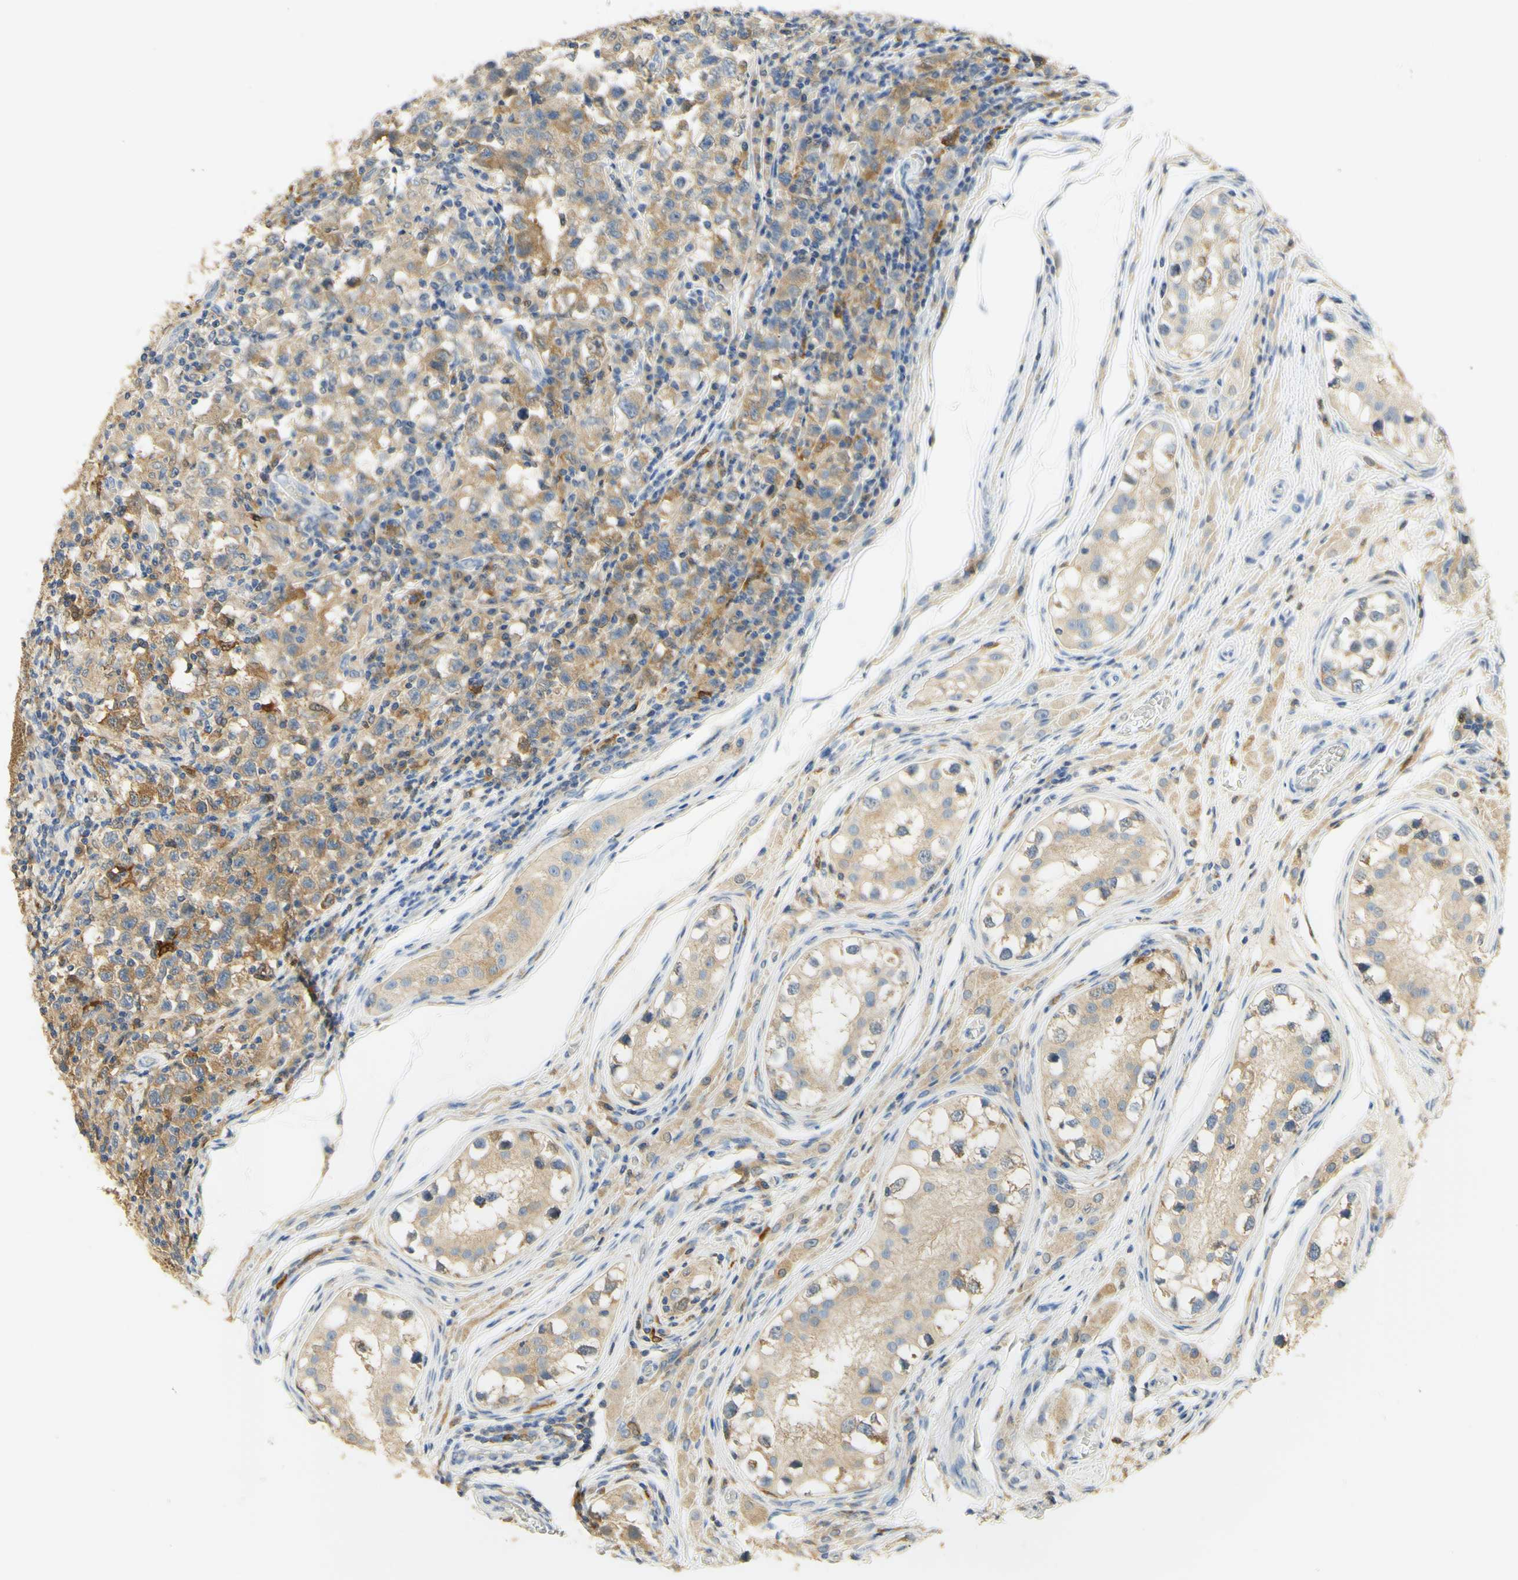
{"staining": {"intensity": "moderate", "quantity": "25%-75%", "location": "cytoplasmic/membranous"}, "tissue": "testis cancer", "cell_type": "Tumor cells", "image_type": "cancer", "snomed": [{"axis": "morphology", "description": "Carcinoma, Embryonal, NOS"}, {"axis": "topography", "description": "Testis"}], "caption": "Immunohistochemistry of testis cancer exhibits medium levels of moderate cytoplasmic/membranous expression in about 25%-75% of tumor cells. (Stains: DAB in brown, nuclei in blue, Microscopy: brightfield microscopy at high magnification).", "gene": "PAK1", "patient": {"sex": "male", "age": 21}}